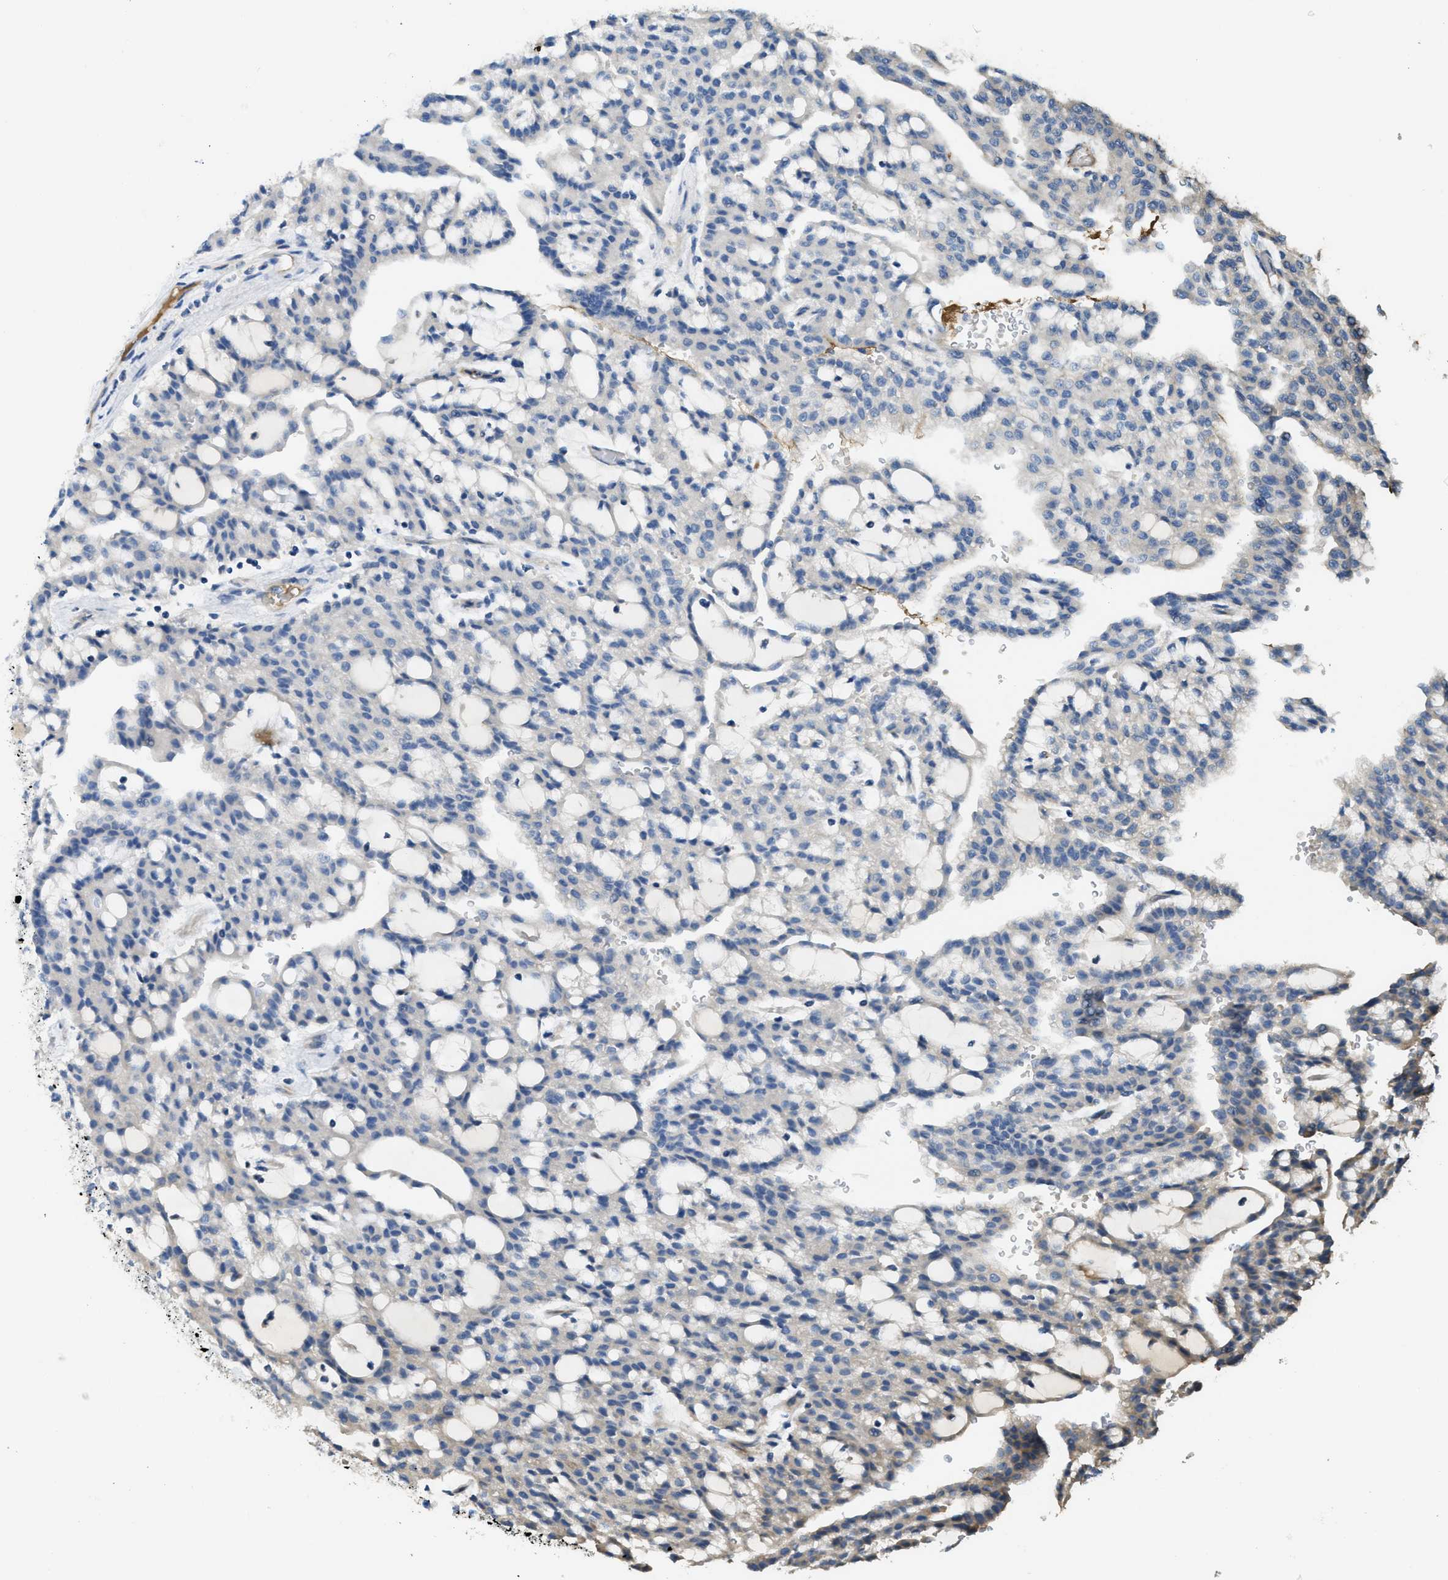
{"staining": {"intensity": "negative", "quantity": "none", "location": "none"}, "tissue": "renal cancer", "cell_type": "Tumor cells", "image_type": "cancer", "snomed": [{"axis": "morphology", "description": "Adenocarcinoma, NOS"}, {"axis": "topography", "description": "Kidney"}], "caption": "A high-resolution histopathology image shows IHC staining of renal cancer, which displays no significant staining in tumor cells.", "gene": "RIPK2", "patient": {"sex": "male", "age": 63}}